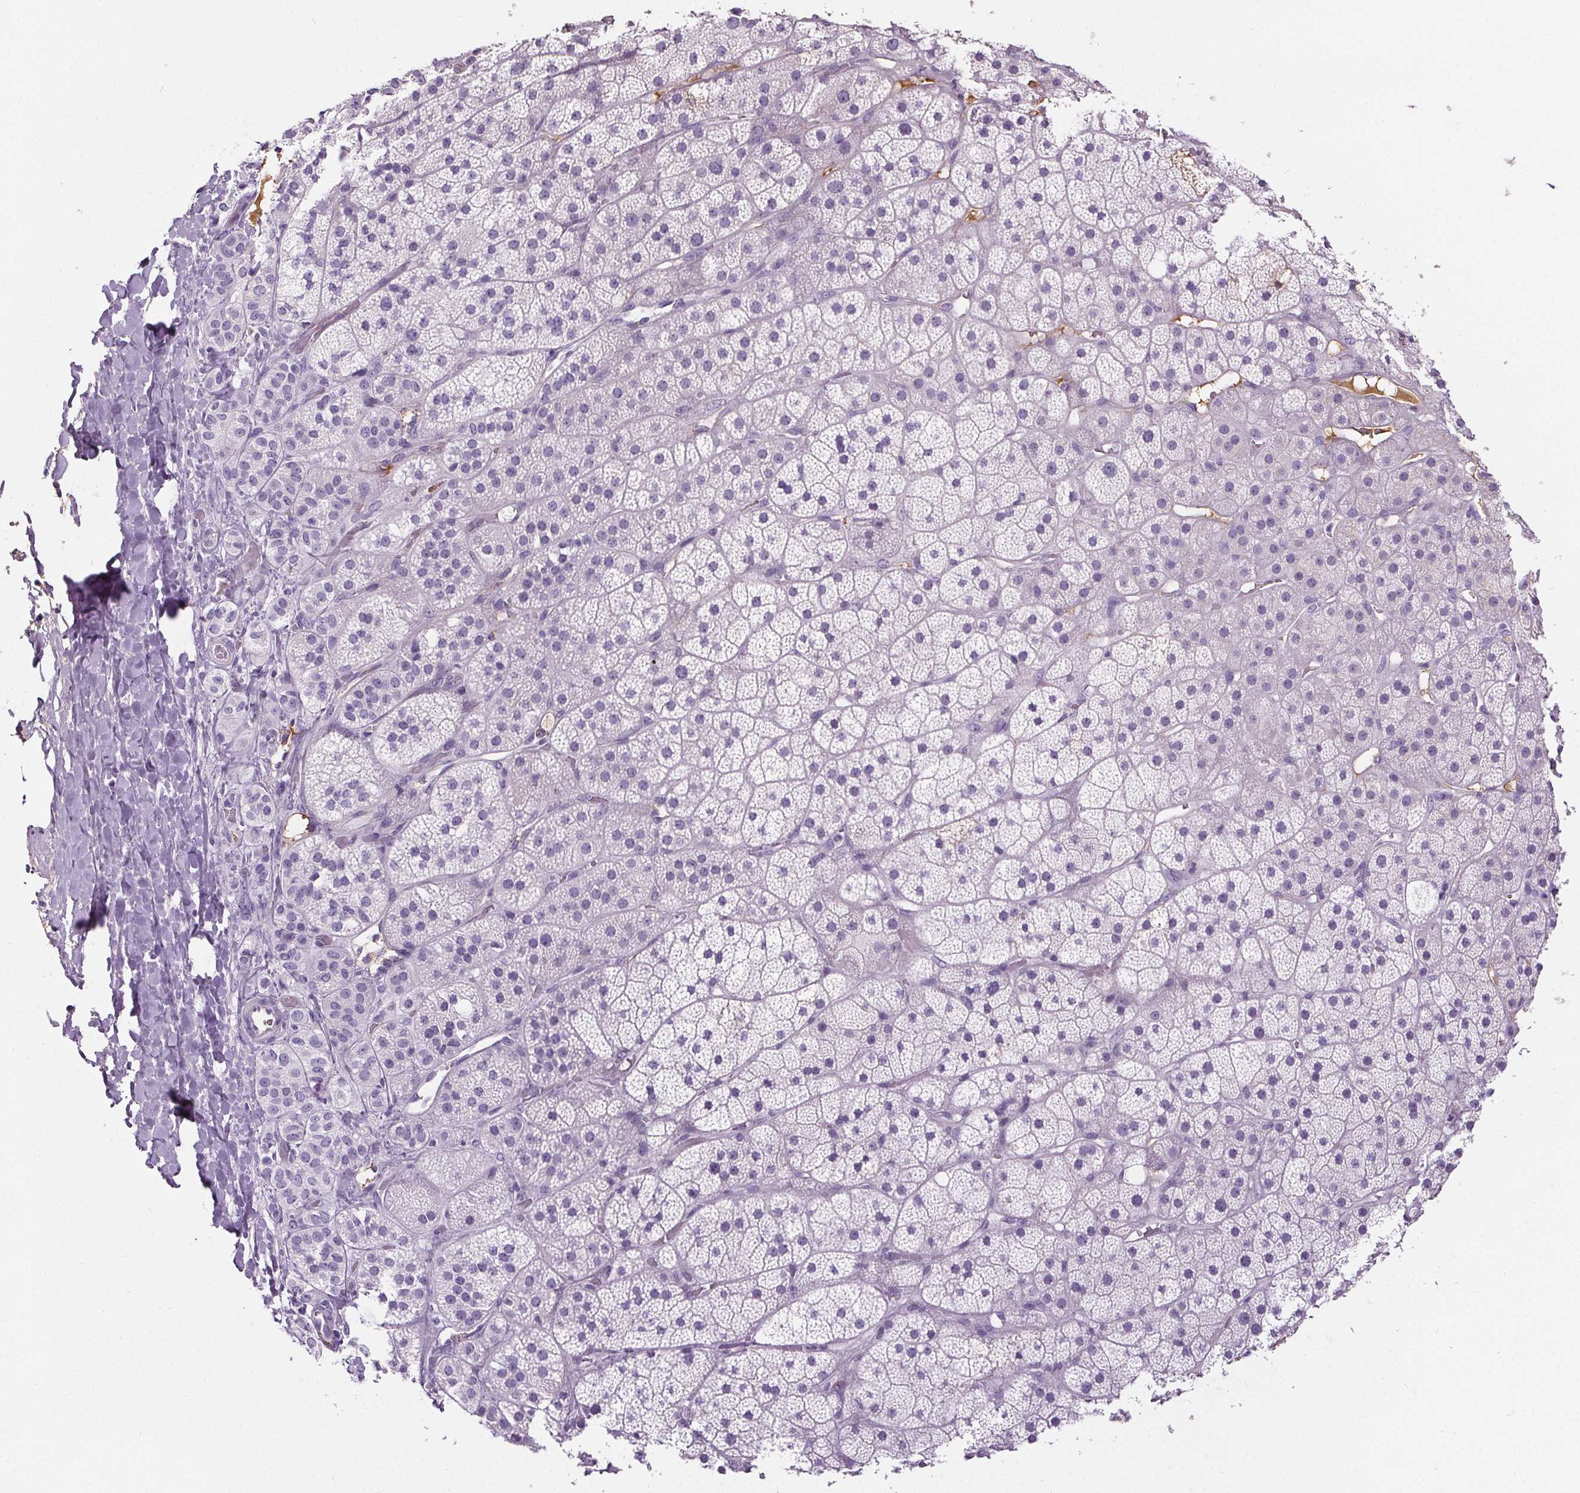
{"staining": {"intensity": "negative", "quantity": "none", "location": "none"}, "tissue": "adrenal gland", "cell_type": "Glandular cells", "image_type": "normal", "snomed": [{"axis": "morphology", "description": "Normal tissue, NOS"}, {"axis": "topography", "description": "Adrenal gland"}], "caption": "Immunohistochemical staining of unremarkable adrenal gland demonstrates no significant positivity in glandular cells.", "gene": "CD5L", "patient": {"sex": "male", "age": 57}}